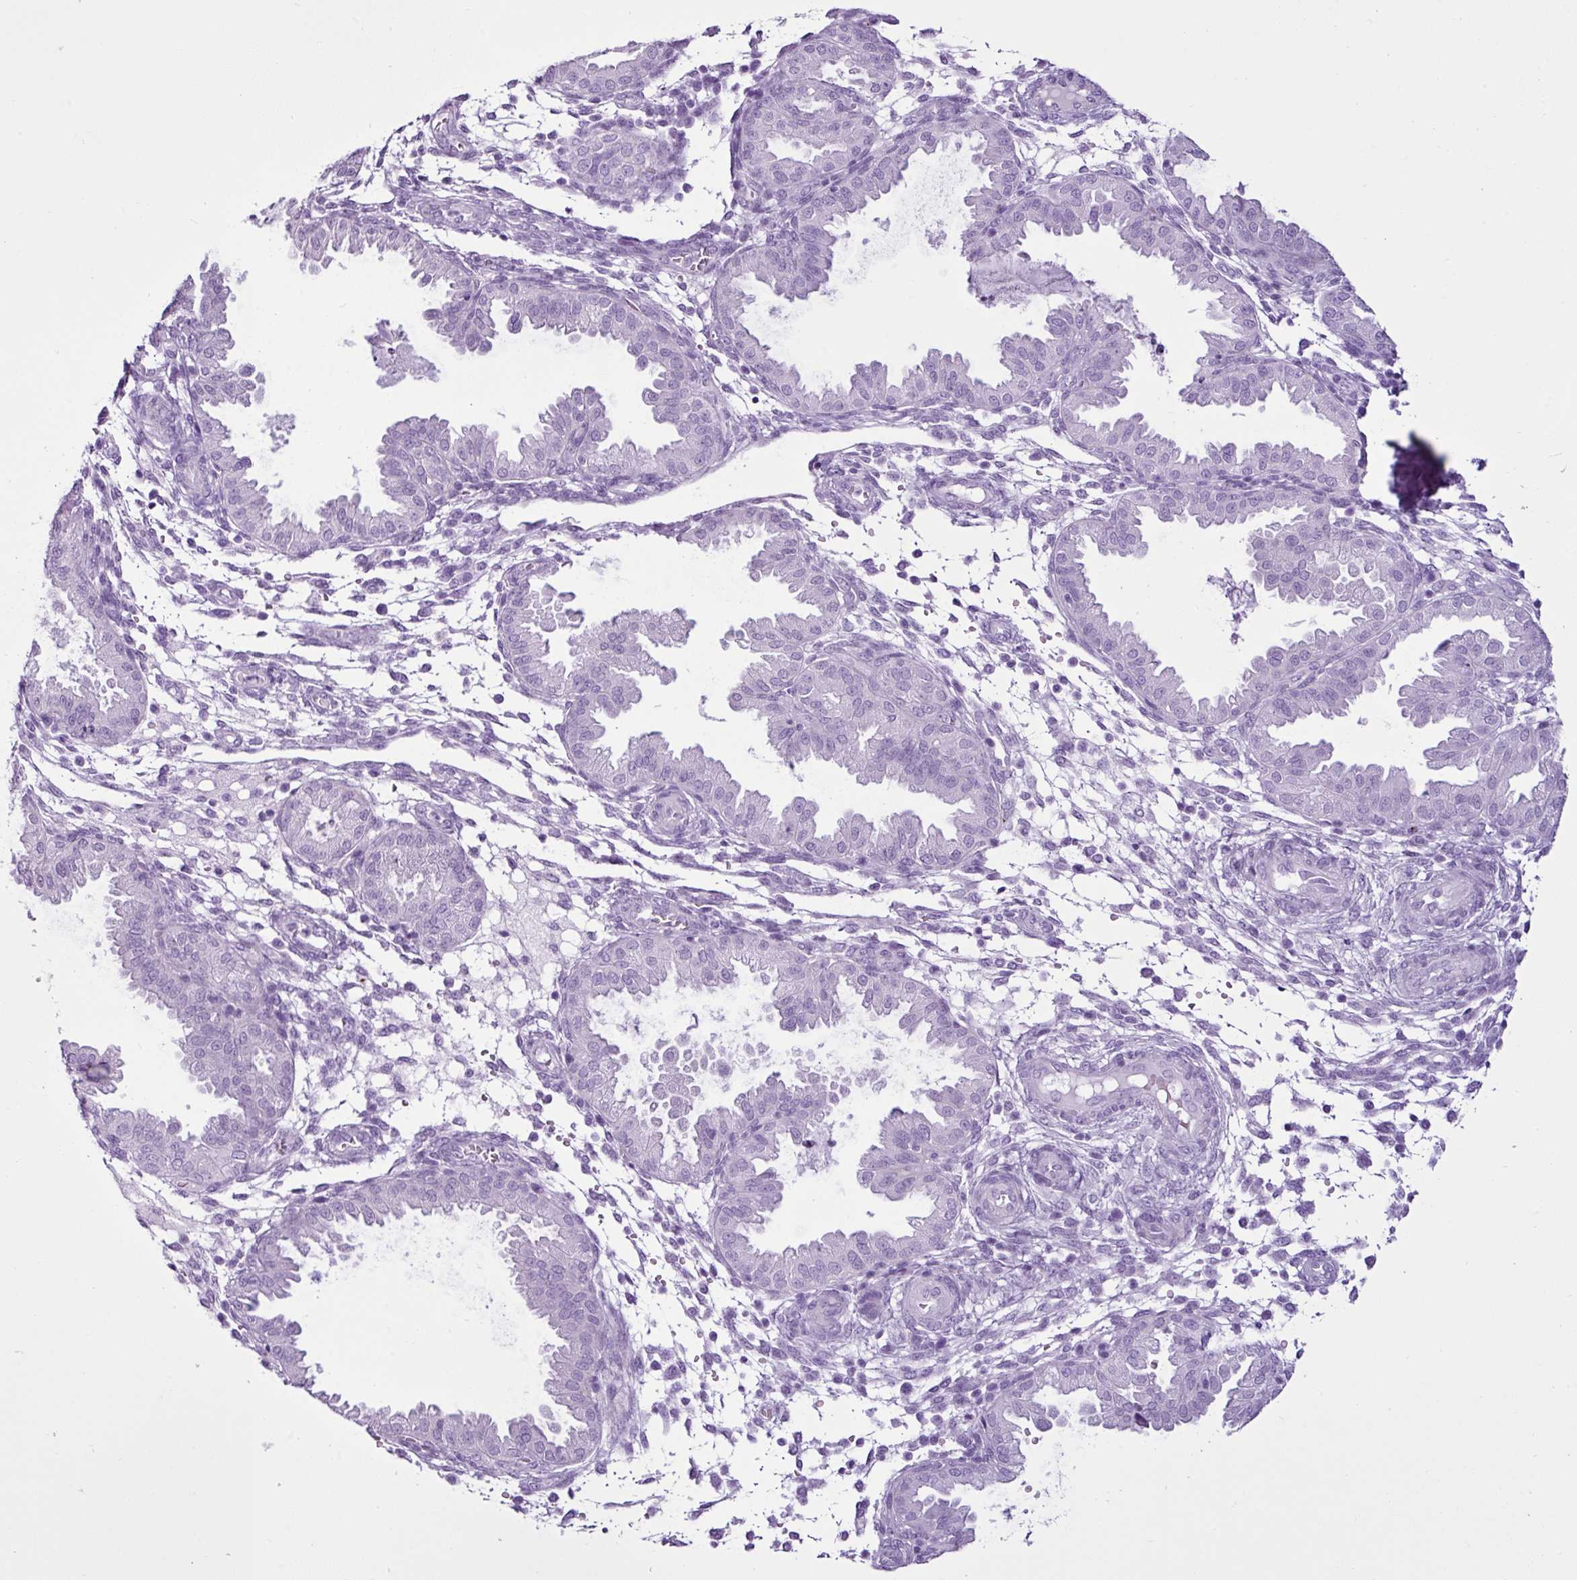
{"staining": {"intensity": "negative", "quantity": "none", "location": "none"}, "tissue": "endometrium", "cell_type": "Cells in endometrial stroma", "image_type": "normal", "snomed": [{"axis": "morphology", "description": "Normal tissue, NOS"}, {"axis": "topography", "description": "Endometrium"}], "caption": "An immunohistochemistry micrograph of benign endometrium is shown. There is no staining in cells in endometrial stroma of endometrium.", "gene": "LILRB4", "patient": {"sex": "female", "age": 33}}